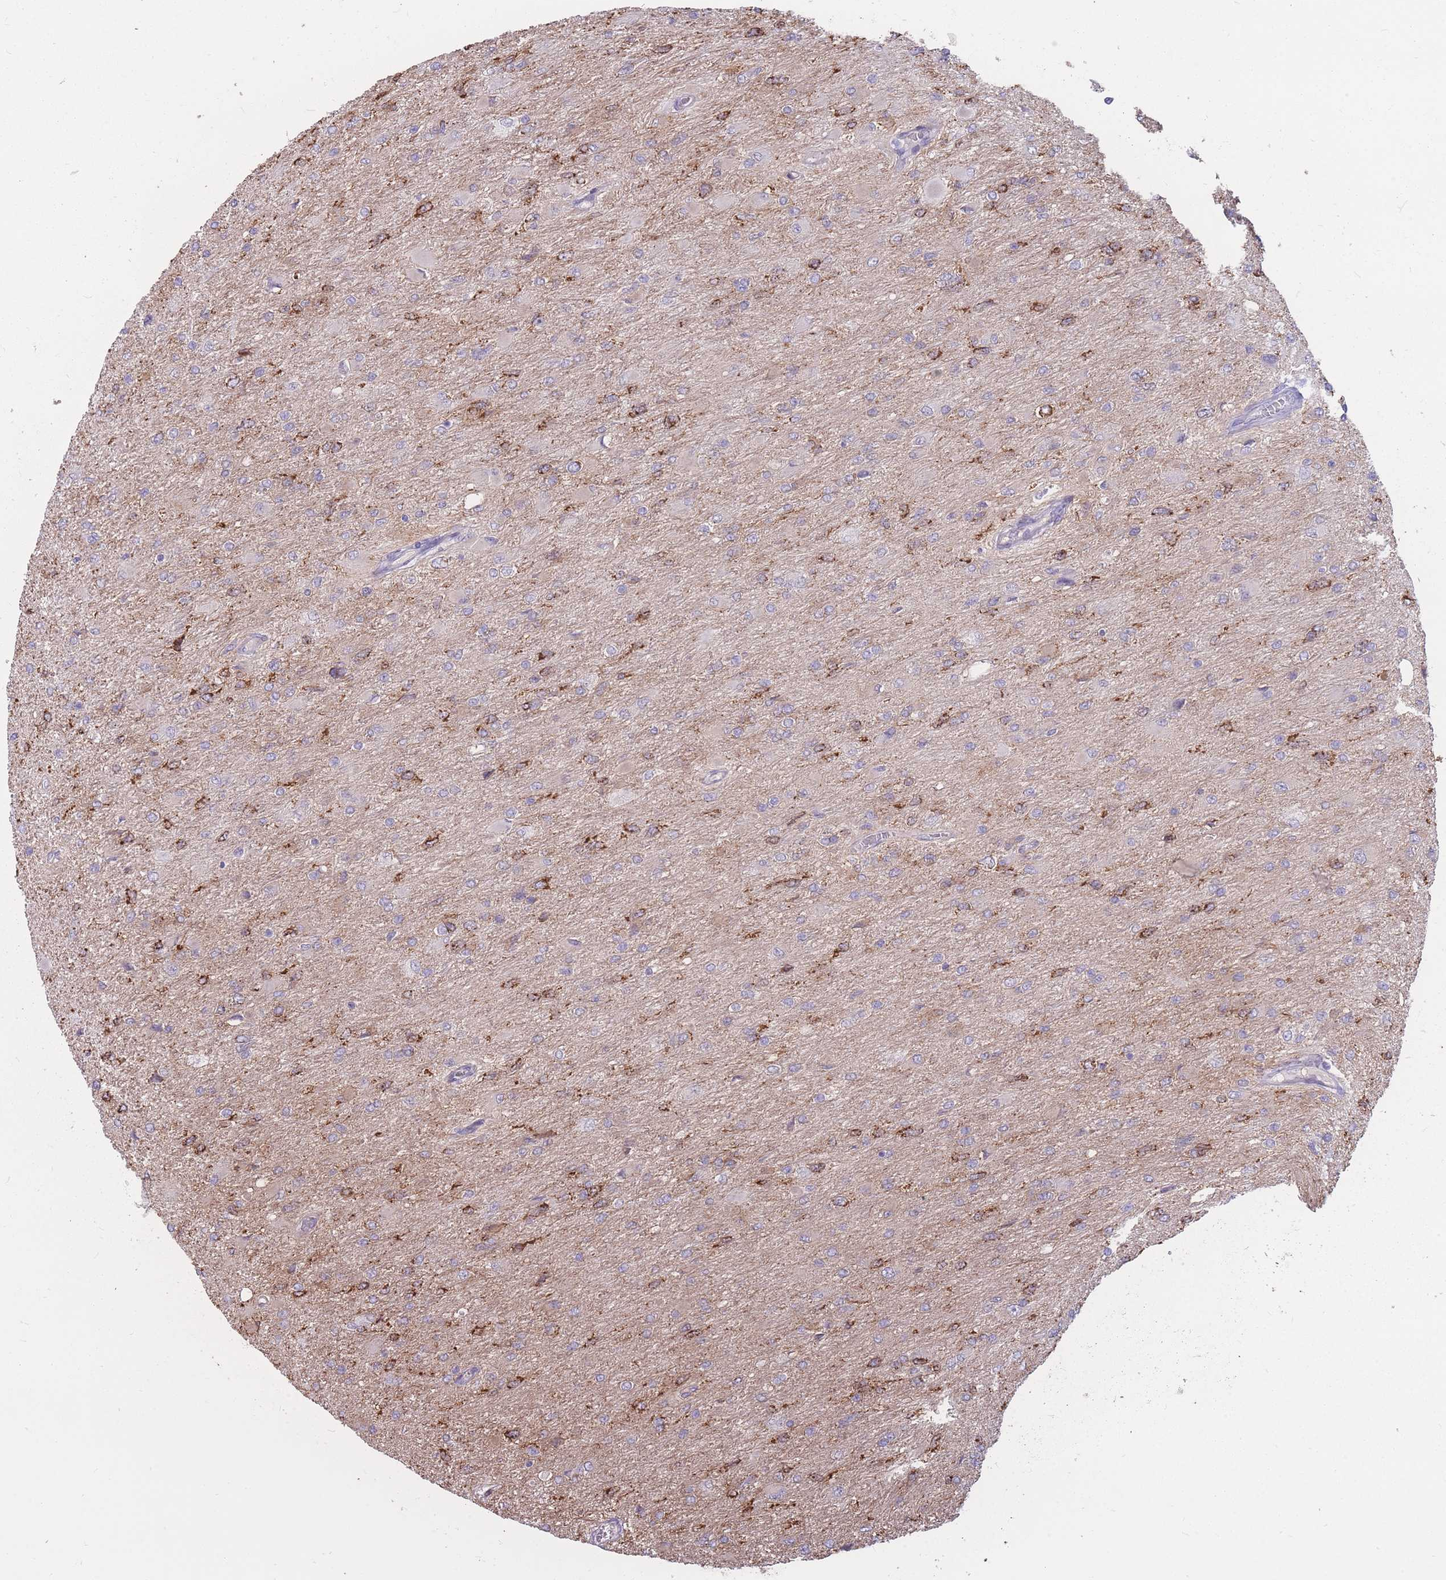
{"staining": {"intensity": "negative", "quantity": "none", "location": "none"}, "tissue": "glioma", "cell_type": "Tumor cells", "image_type": "cancer", "snomed": [{"axis": "morphology", "description": "Glioma, malignant, High grade"}, {"axis": "topography", "description": "Cerebral cortex"}], "caption": "IHC micrograph of human glioma stained for a protein (brown), which demonstrates no positivity in tumor cells.", "gene": "GNA11", "patient": {"sex": "female", "age": 36}}